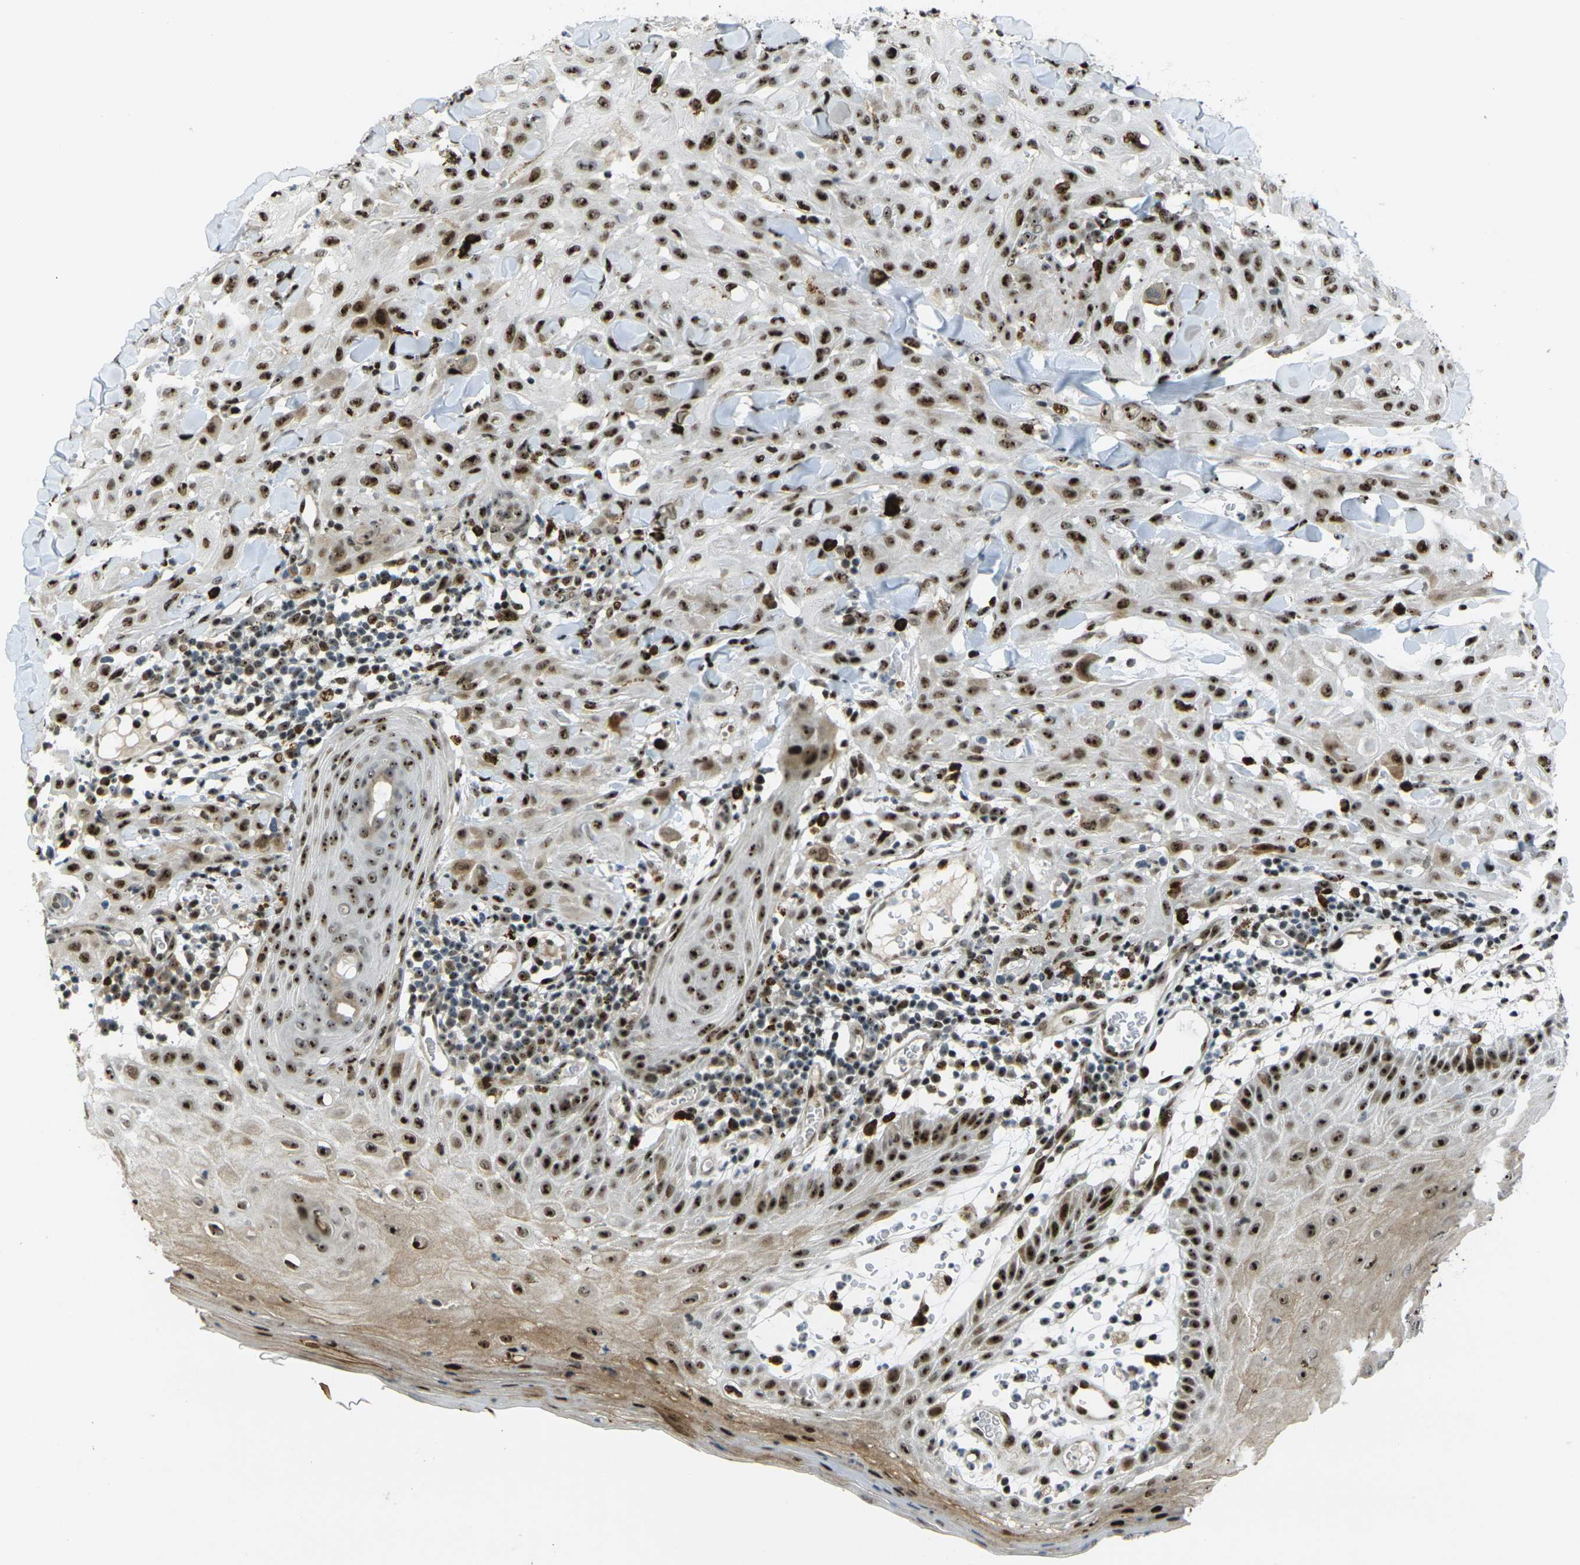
{"staining": {"intensity": "strong", "quantity": ">75%", "location": "nuclear"}, "tissue": "skin cancer", "cell_type": "Tumor cells", "image_type": "cancer", "snomed": [{"axis": "morphology", "description": "Squamous cell carcinoma, NOS"}, {"axis": "topography", "description": "Skin"}], "caption": "Squamous cell carcinoma (skin) stained for a protein (brown) reveals strong nuclear positive staining in approximately >75% of tumor cells.", "gene": "UBE2C", "patient": {"sex": "male", "age": 24}}